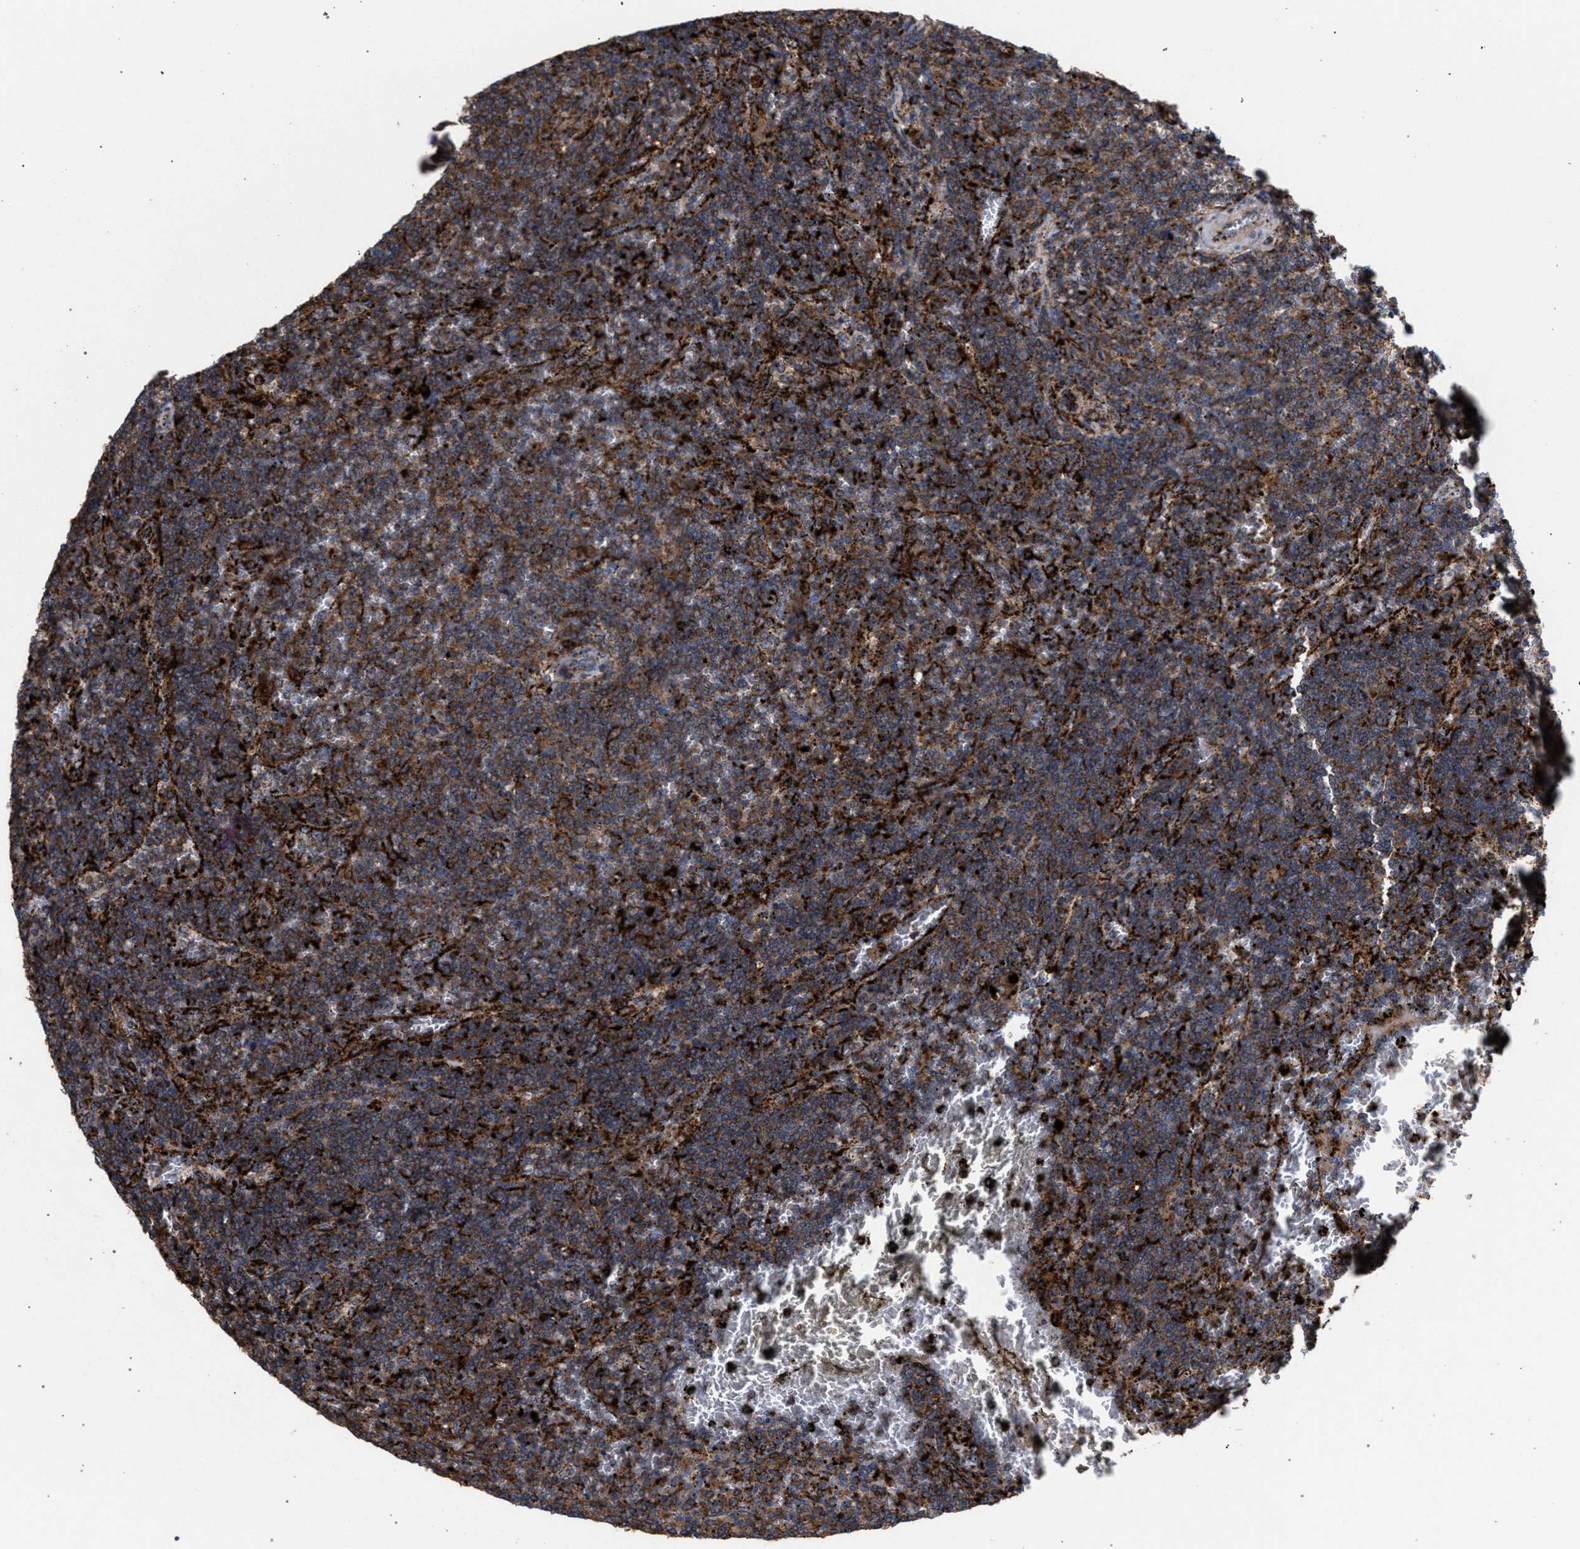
{"staining": {"intensity": "strong", "quantity": ">75%", "location": "cytoplasmic/membranous"}, "tissue": "lymphoma", "cell_type": "Tumor cells", "image_type": "cancer", "snomed": [{"axis": "morphology", "description": "Malignant lymphoma, non-Hodgkin's type, Low grade"}, {"axis": "topography", "description": "Spleen"}], "caption": "Brown immunohistochemical staining in lymphoma demonstrates strong cytoplasmic/membranous expression in approximately >75% of tumor cells.", "gene": "PPT1", "patient": {"sex": "female", "age": 50}}